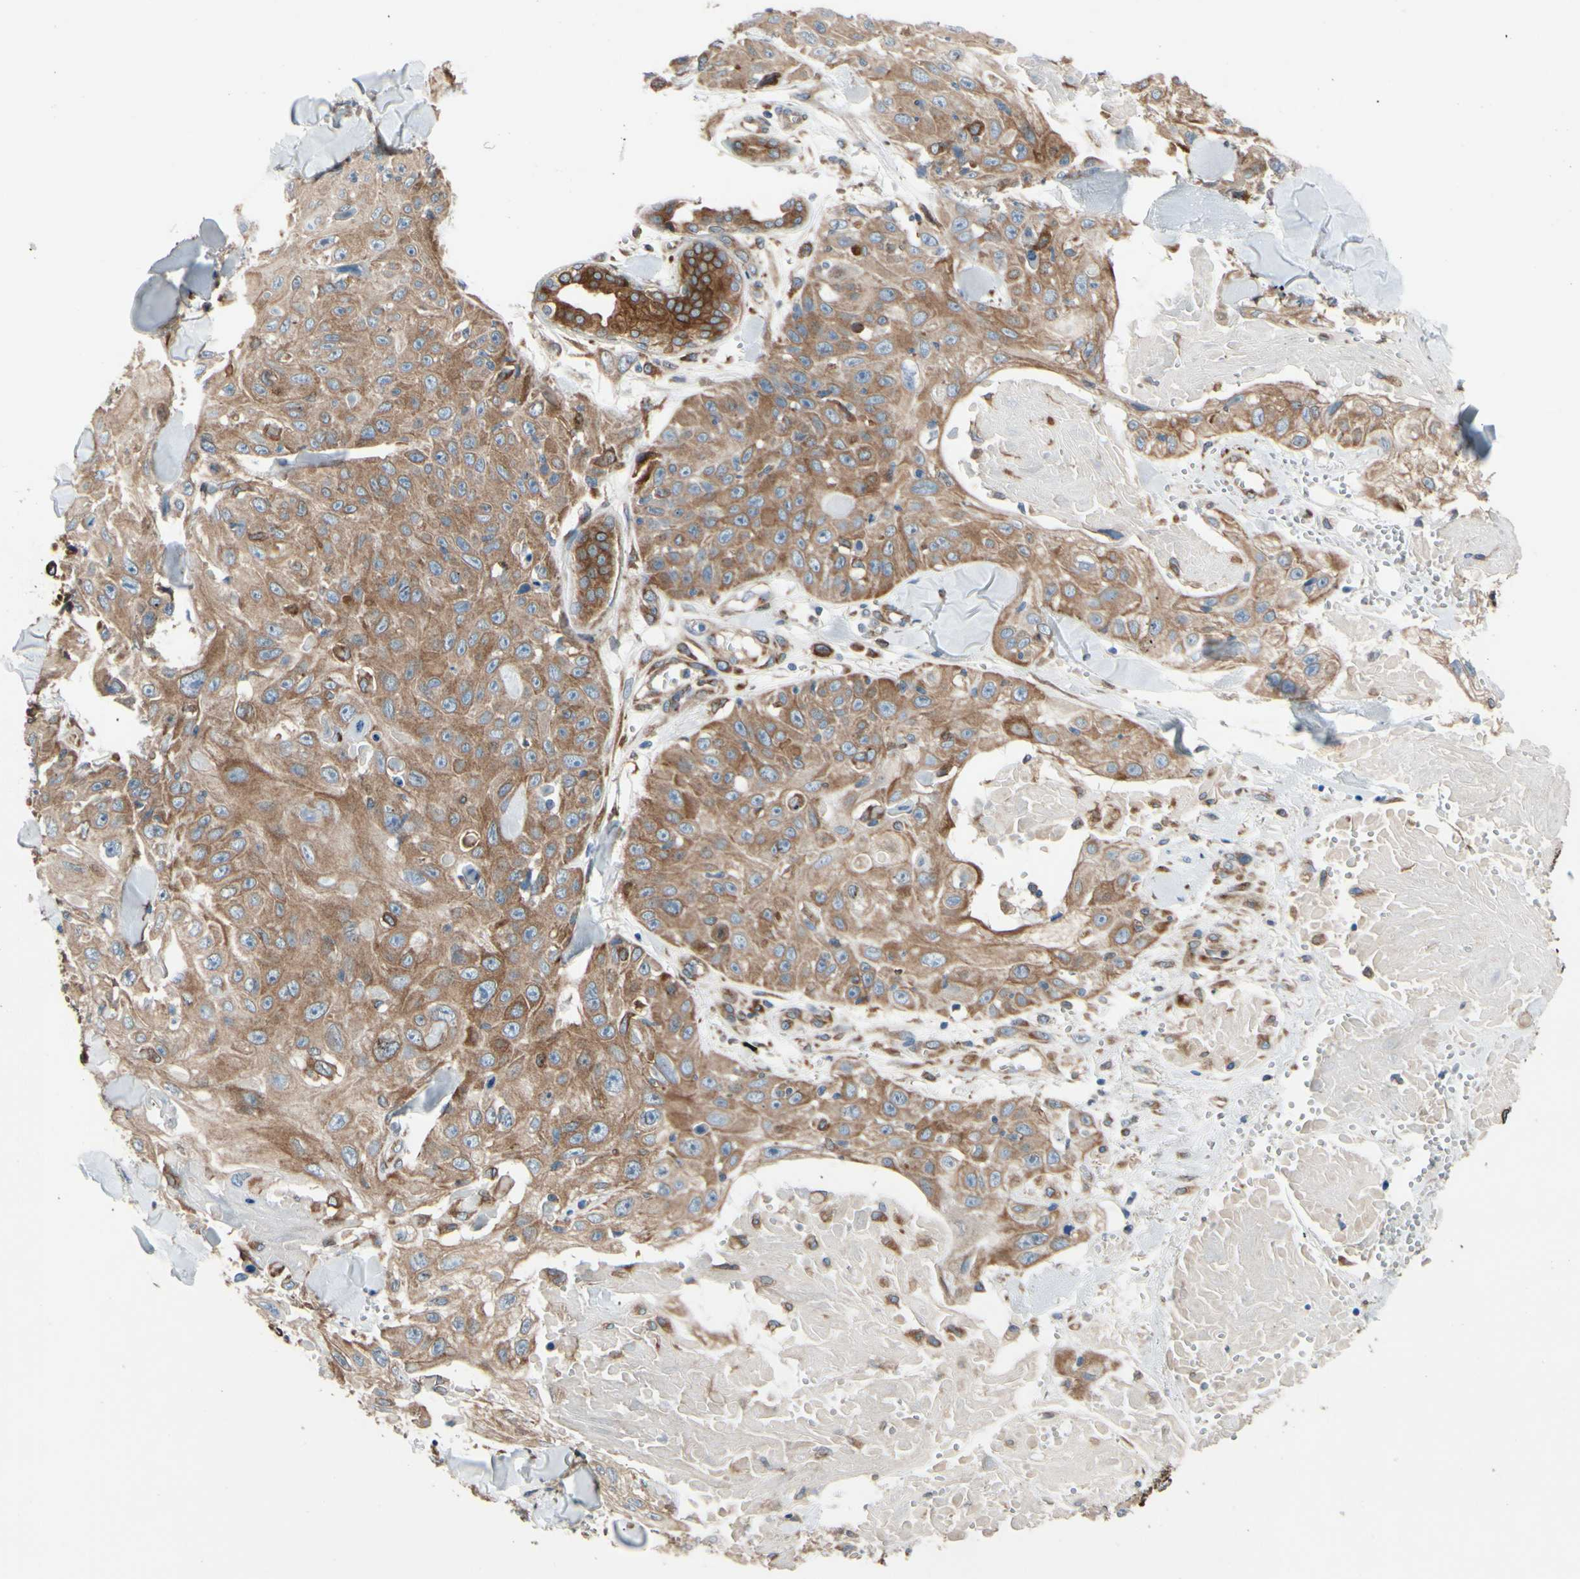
{"staining": {"intensity": "moderate", "quantity": ">75%", "location": "cytoplasmic/membranous"}, "tissue": "skin cancer", "cell_type": "Tumor cells", "image_type": "cancer", "snomed": [{"axis": "morphology", "description": "Squamous cell carcinoma, NOS"}, {"axis": "topography", "description": "Skin"}], "caption": "Human skin cancer stained with a protein marker shows moderate staining in tumor cells.", "gene": "CLCC1", "patient": {"sex": "male", "age": 86}}